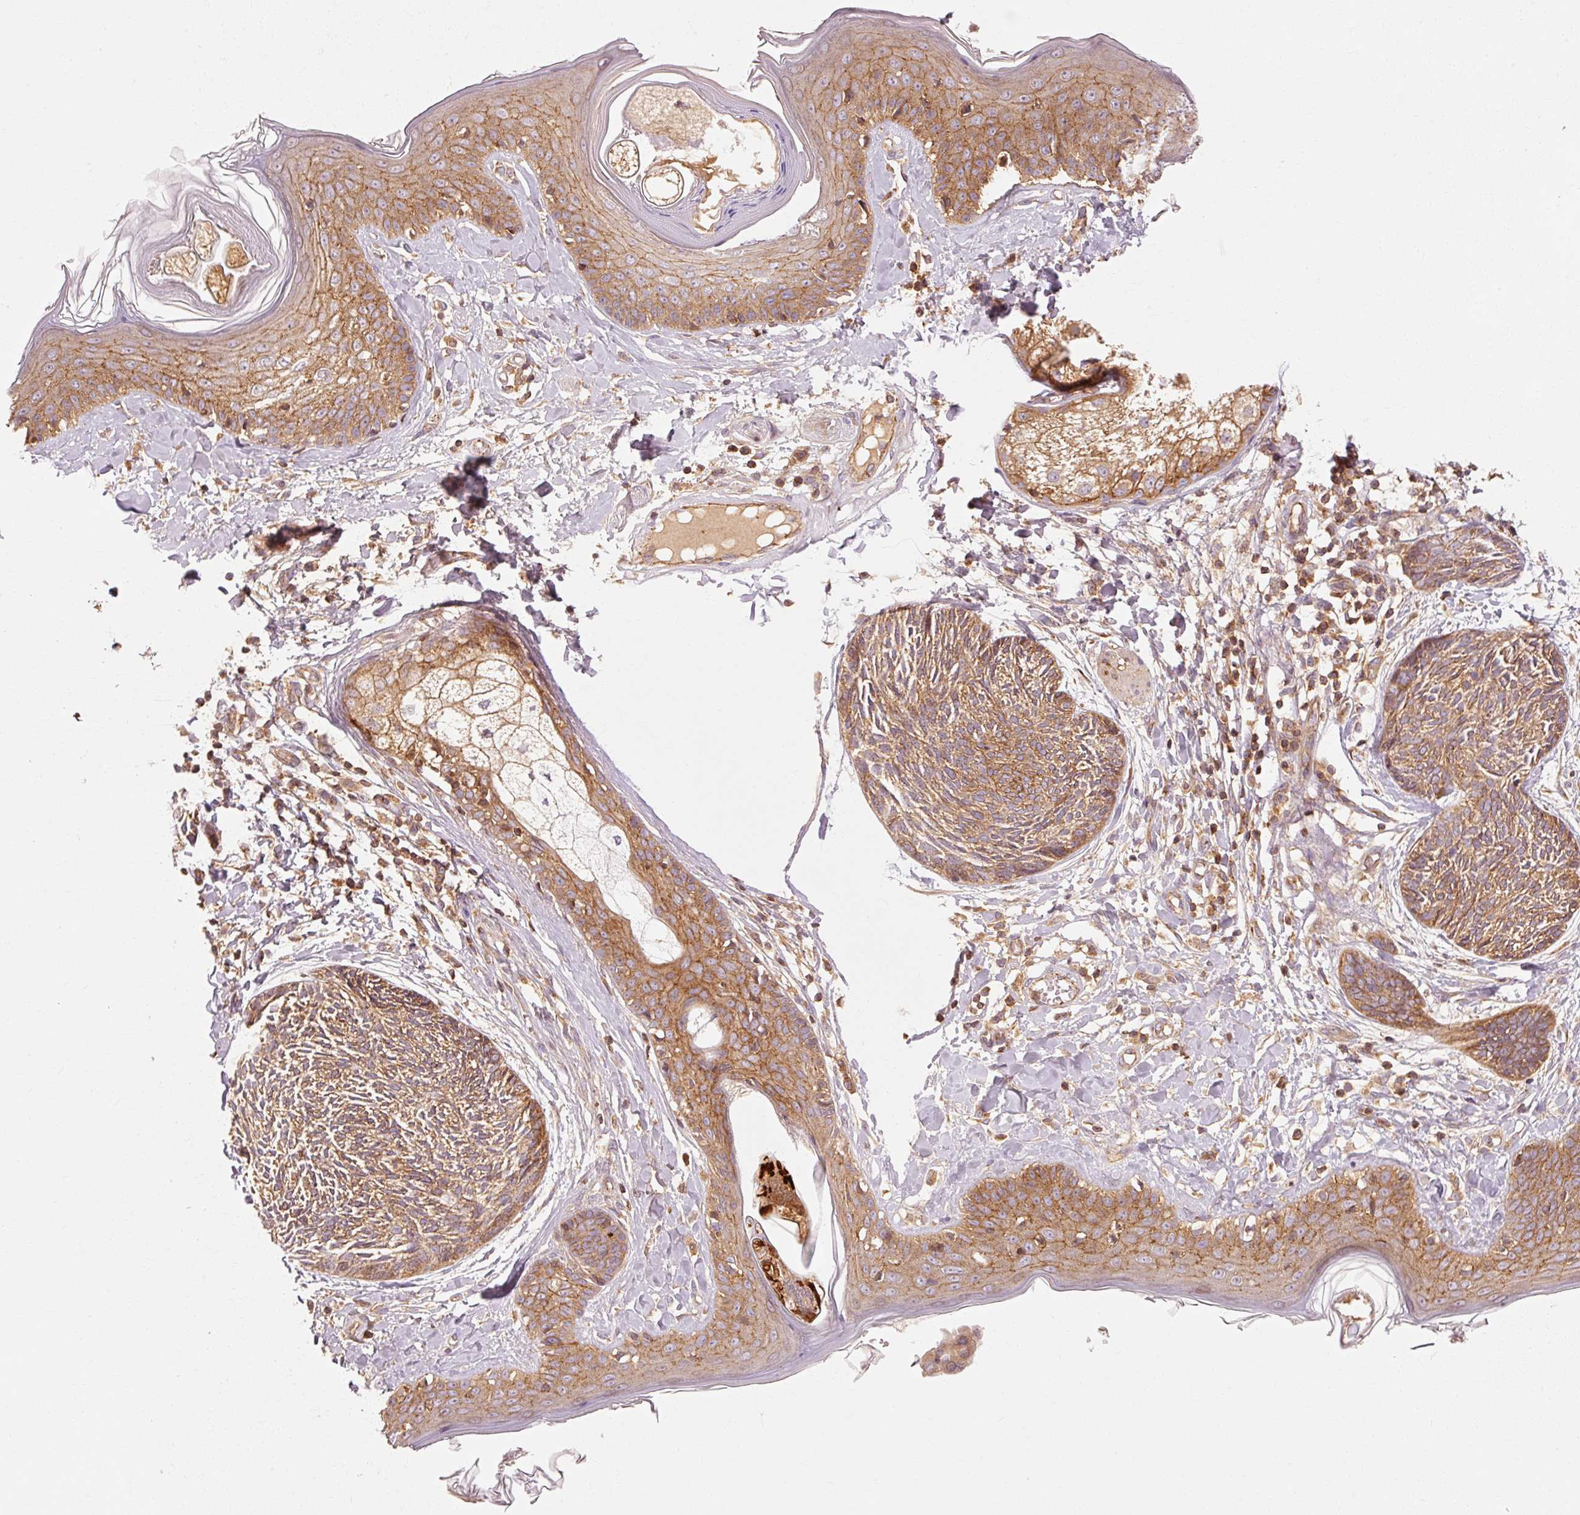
{"staining": {"intensity": "moderate", "quantity": ">75%", "location": "cytoplasmic/membranous"}, "tissue": "skin cancer", "cell_type": "Tumor cells", "image_type": "cancer", "snomed": [{"axis": "morphology", "description": "Basal cell carcinoma"}, {"axis": "topography", "description": "Skin"}], "caption": "High-power microscopy captured an immunohistochemistry (IHC) histopathology image of skin cancer (basal cell carcinoma), revealing moderate cytoplasmic/membranous expression in approximately >75% of tumor cells.", "gene": "CTNNA1", "patient": {"sex": "male", "age": 73}}